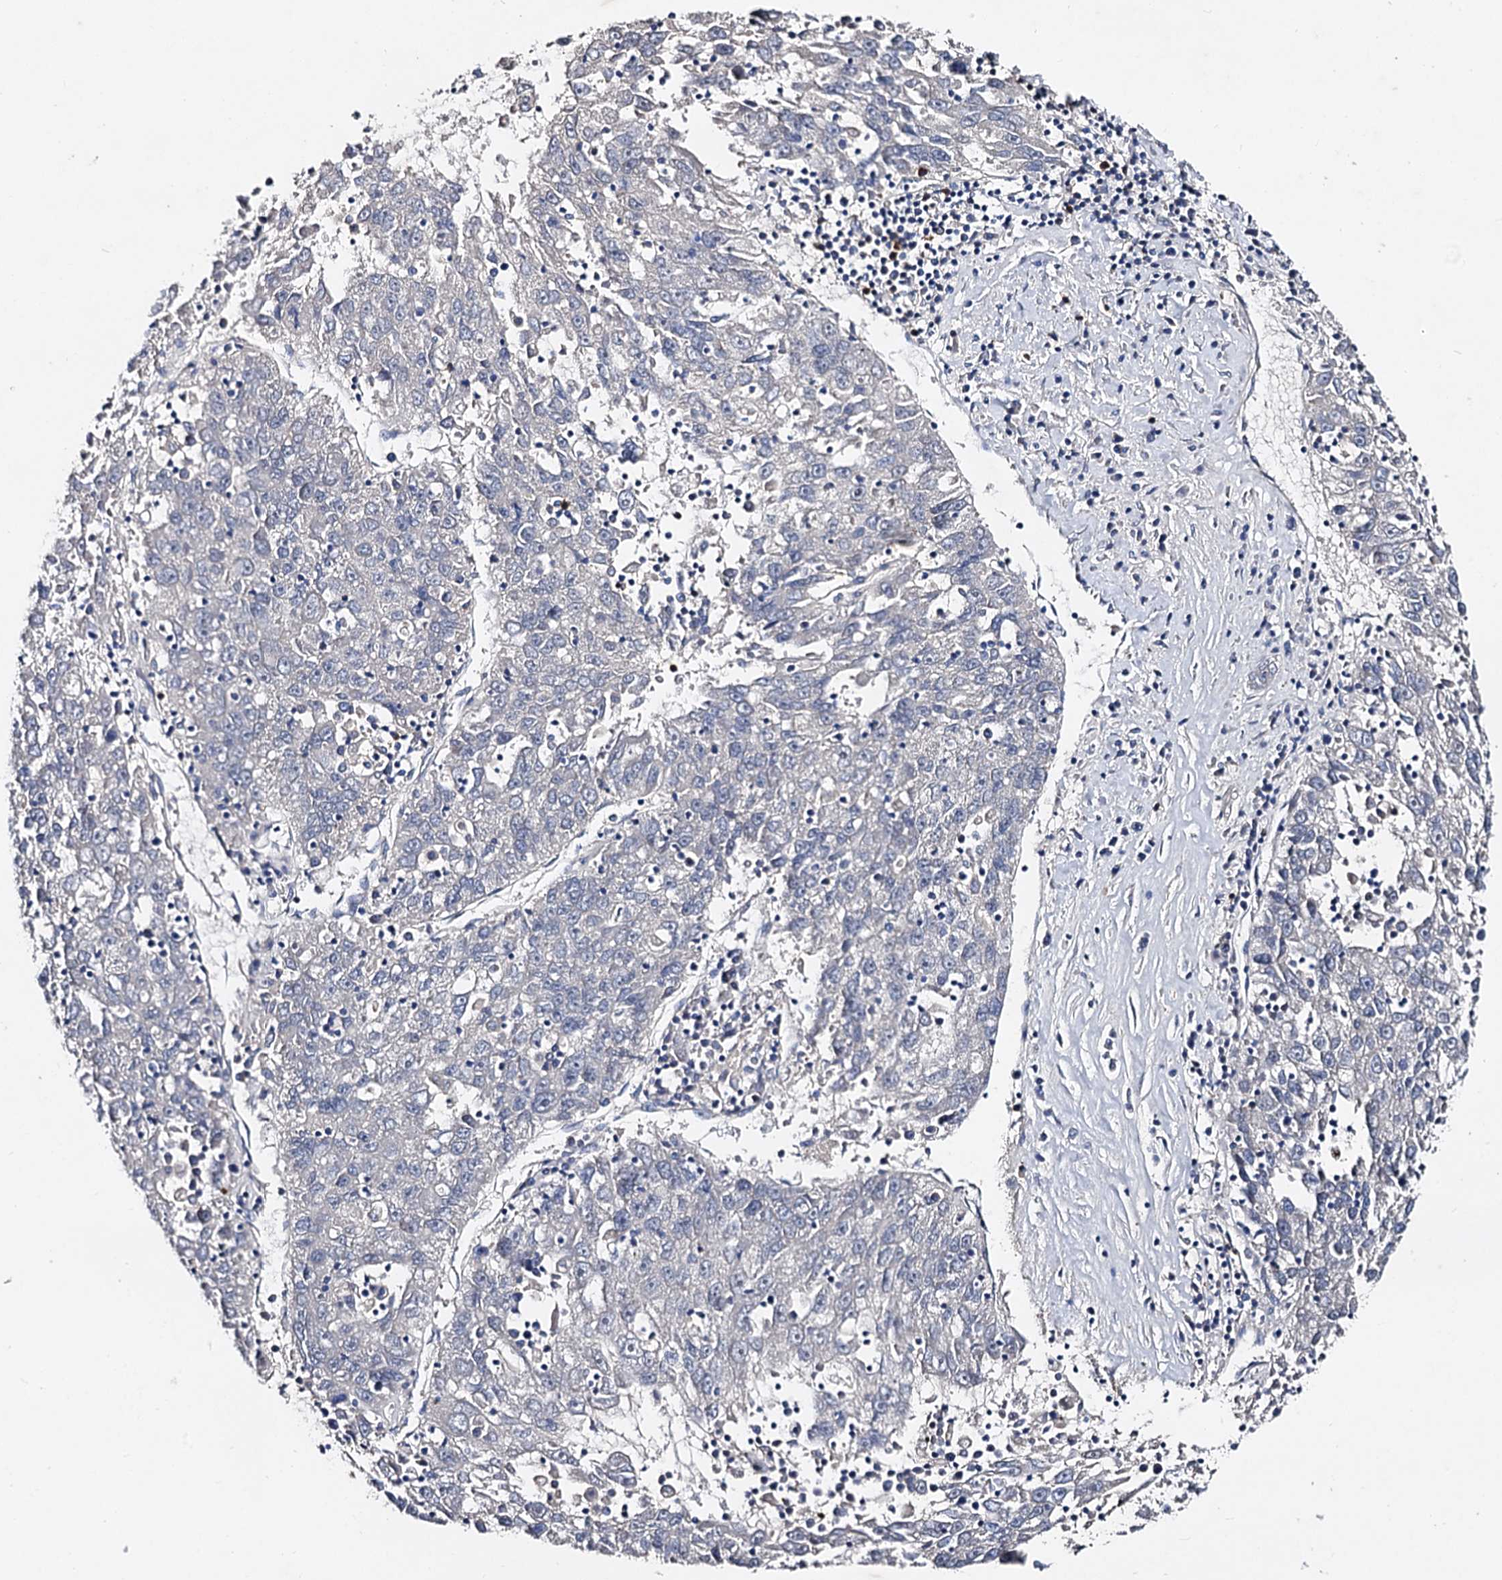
{"staining": {"intensity": "negative", "quantity": "none", "location": "none"}, "tissue": "liver cancer", "cell_type": "Tumor cells", "image_type": "cancer", "snomed": [{"axis": "morphology", "description": "Carcinoma, Hepatocellular, NOS"}, {"axis": "topography", "description": "Liver"}], "caption": "Tumor cells show no significant protein positivity in liver cancer. Nuclei are stained in blue.", "gene": "HVCN1", "patient": {"sex": "male", "age": 49}}